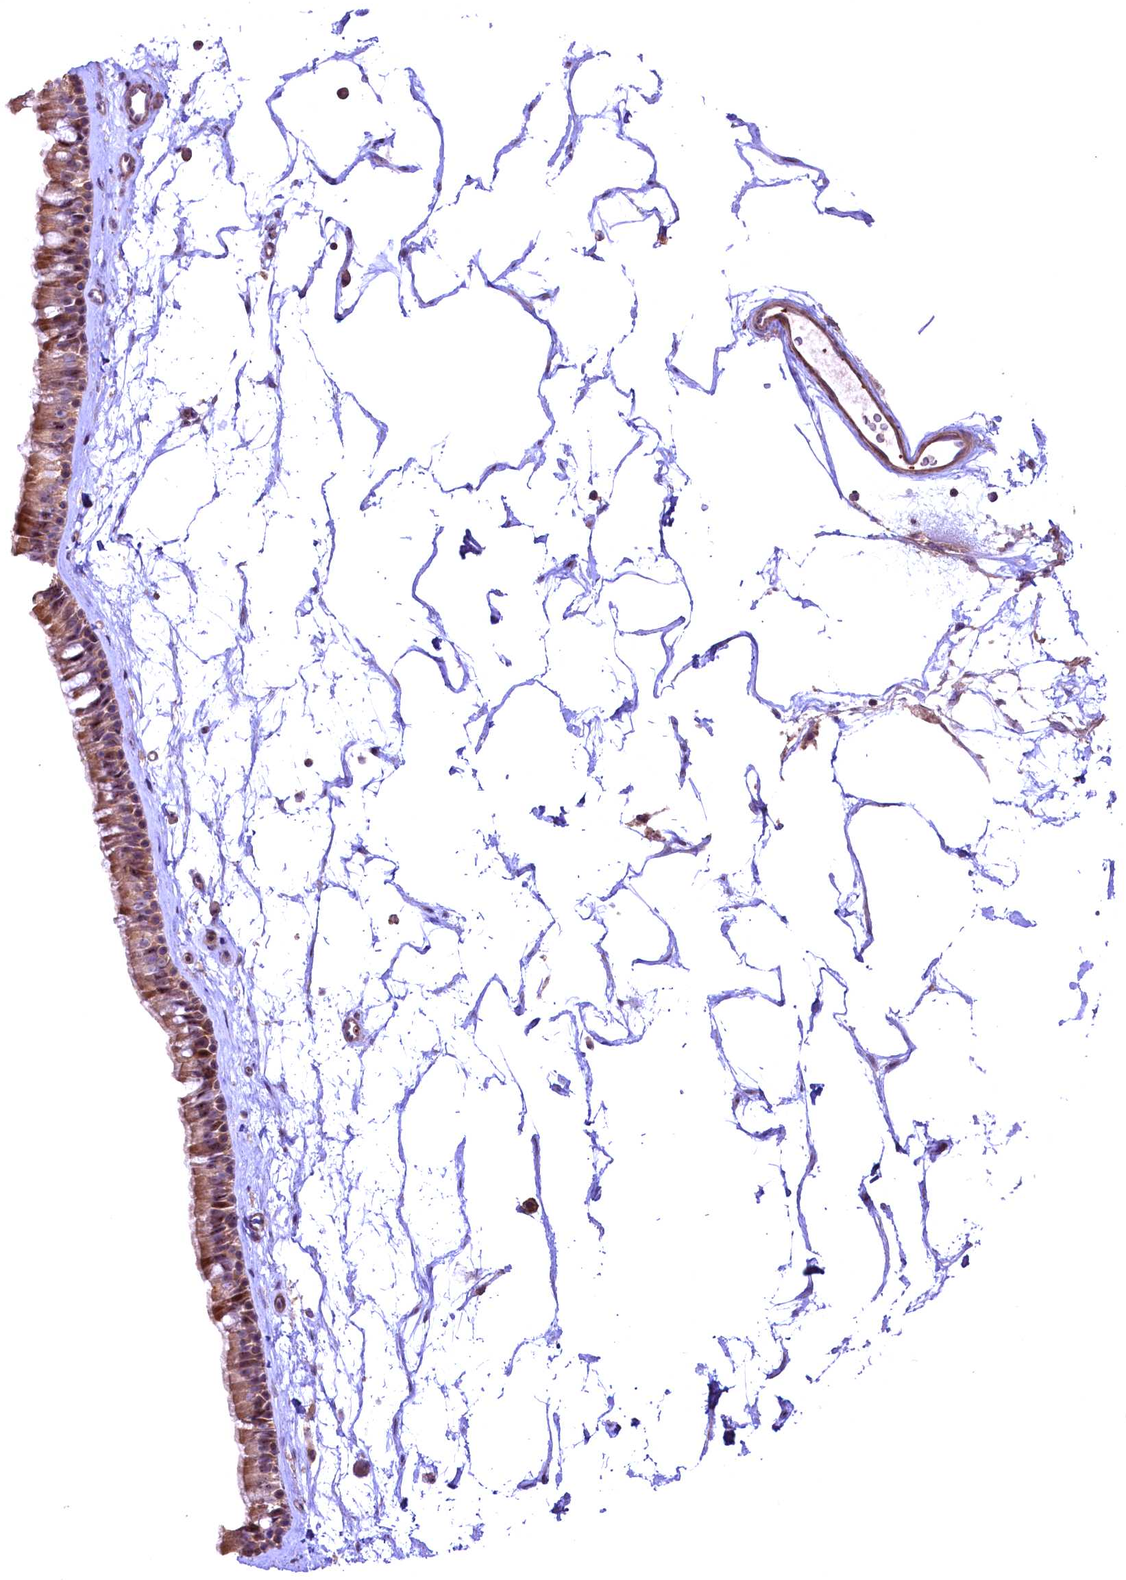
{"staining": {"intensity": "moderate", "quantity": ">75%", "location": "cytoplasmic/membranous"}, "tissue": "nasopharynx", "cell_type": "Respiratory epithelial cells", "image_type": "normal", "snomed": [{"axis": "morphology", "description": "Normal tissue, NOS"}, {"axis": "topography", "description": "Nasopharynx"}], "caption": "A brown stain highlights moderate cytoplasmic/membranous expression of a protein in respiratory epithelial cells of benign nasopharynx.", "gene": "FUZ", "patient": {"sex": "male", "age": 64}}